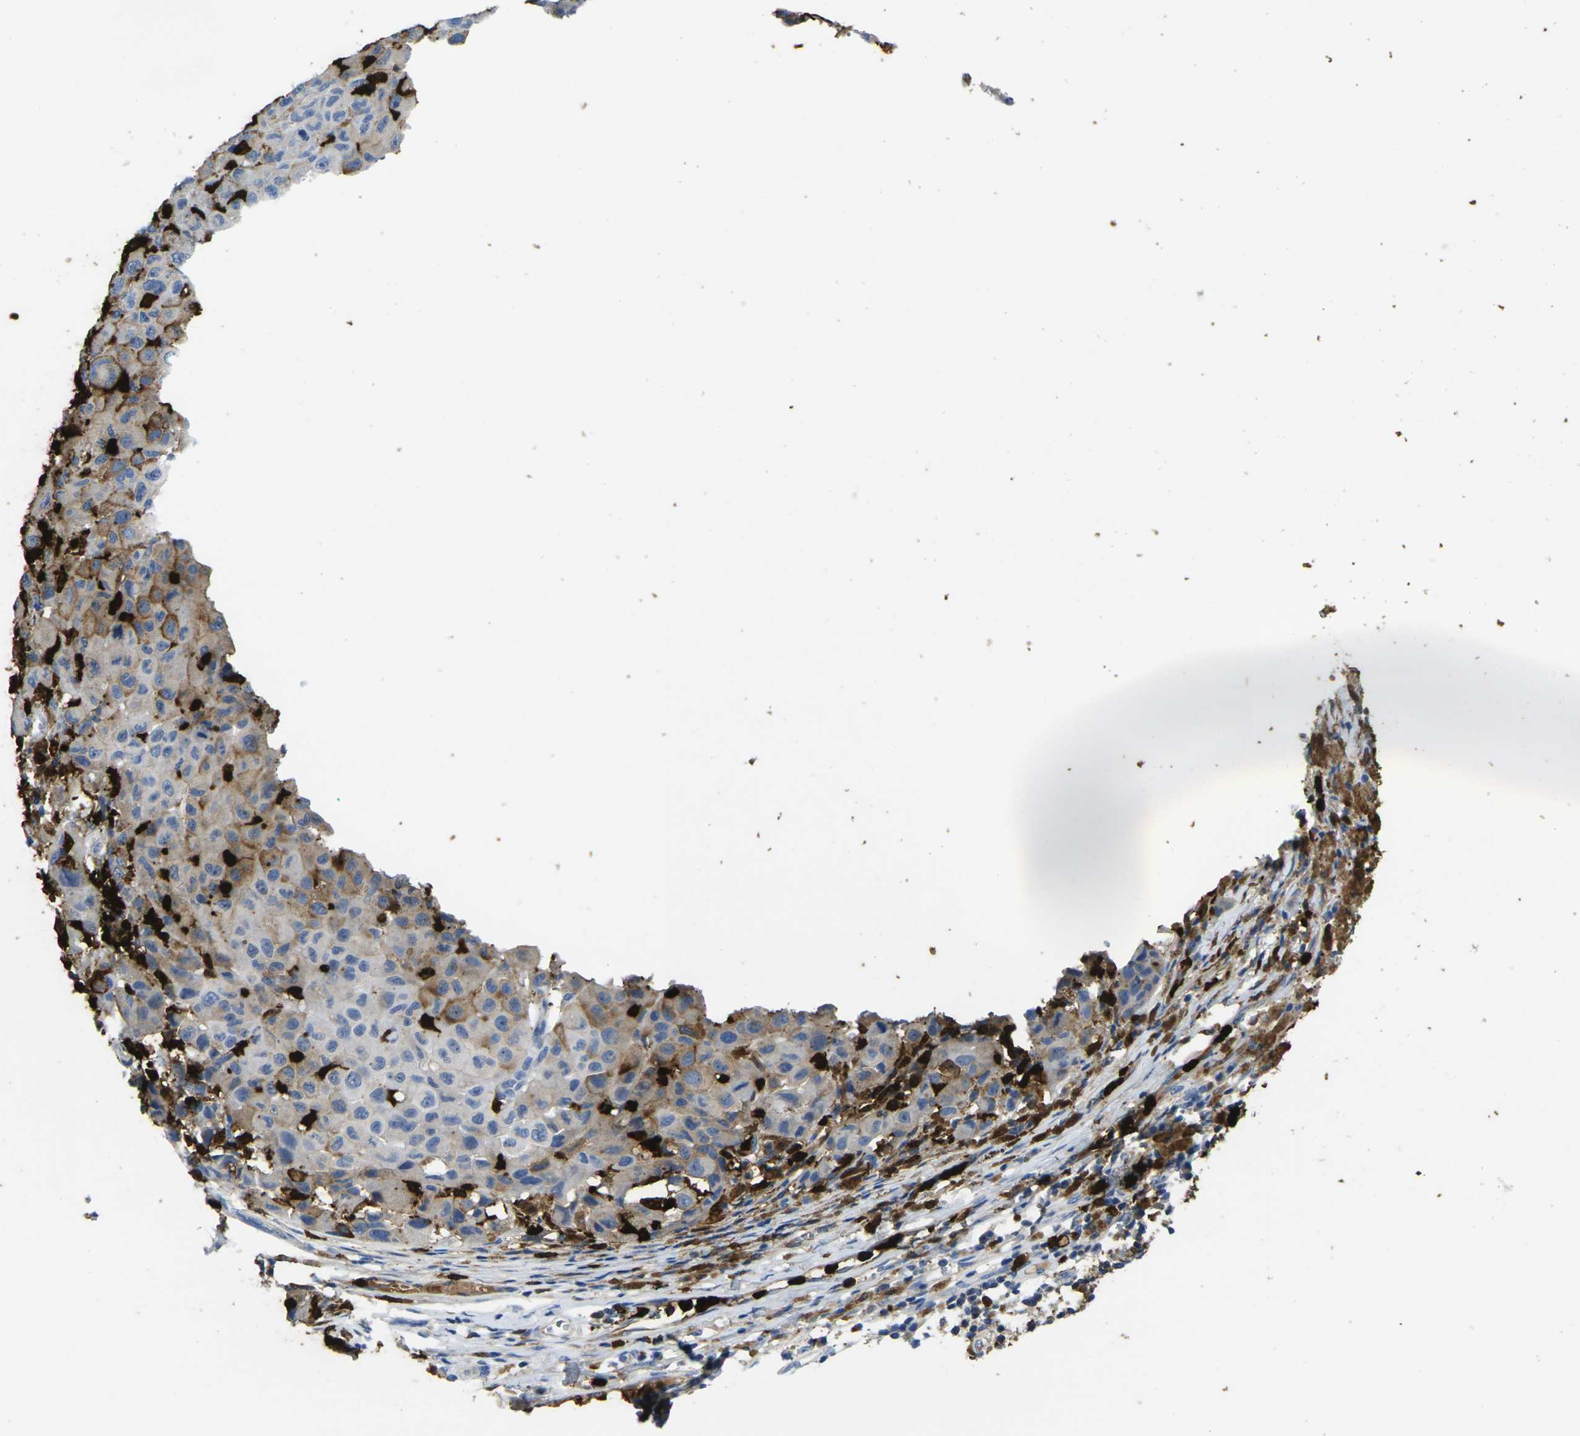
{"staining": {"intensity": "negative", "quantity": "none", "location": "none"}, "tissue": "melanoma", "cell_type": "Tumor cells", "image_type": "cancer", "snomed": [{"axis": "morphology", "description": "Malignant melanoma, NOS"}, {"axis": "topography", "description": "Skin"}], "caption": "High power microscopy histopathology image of an immunohistochemistry photomicrograph of melanoma, revealing no significant expression in tumor cells. Nuclei are stained in blue.", "gene": "S100A9", "patient": {"sex": "female", "age": 46}}